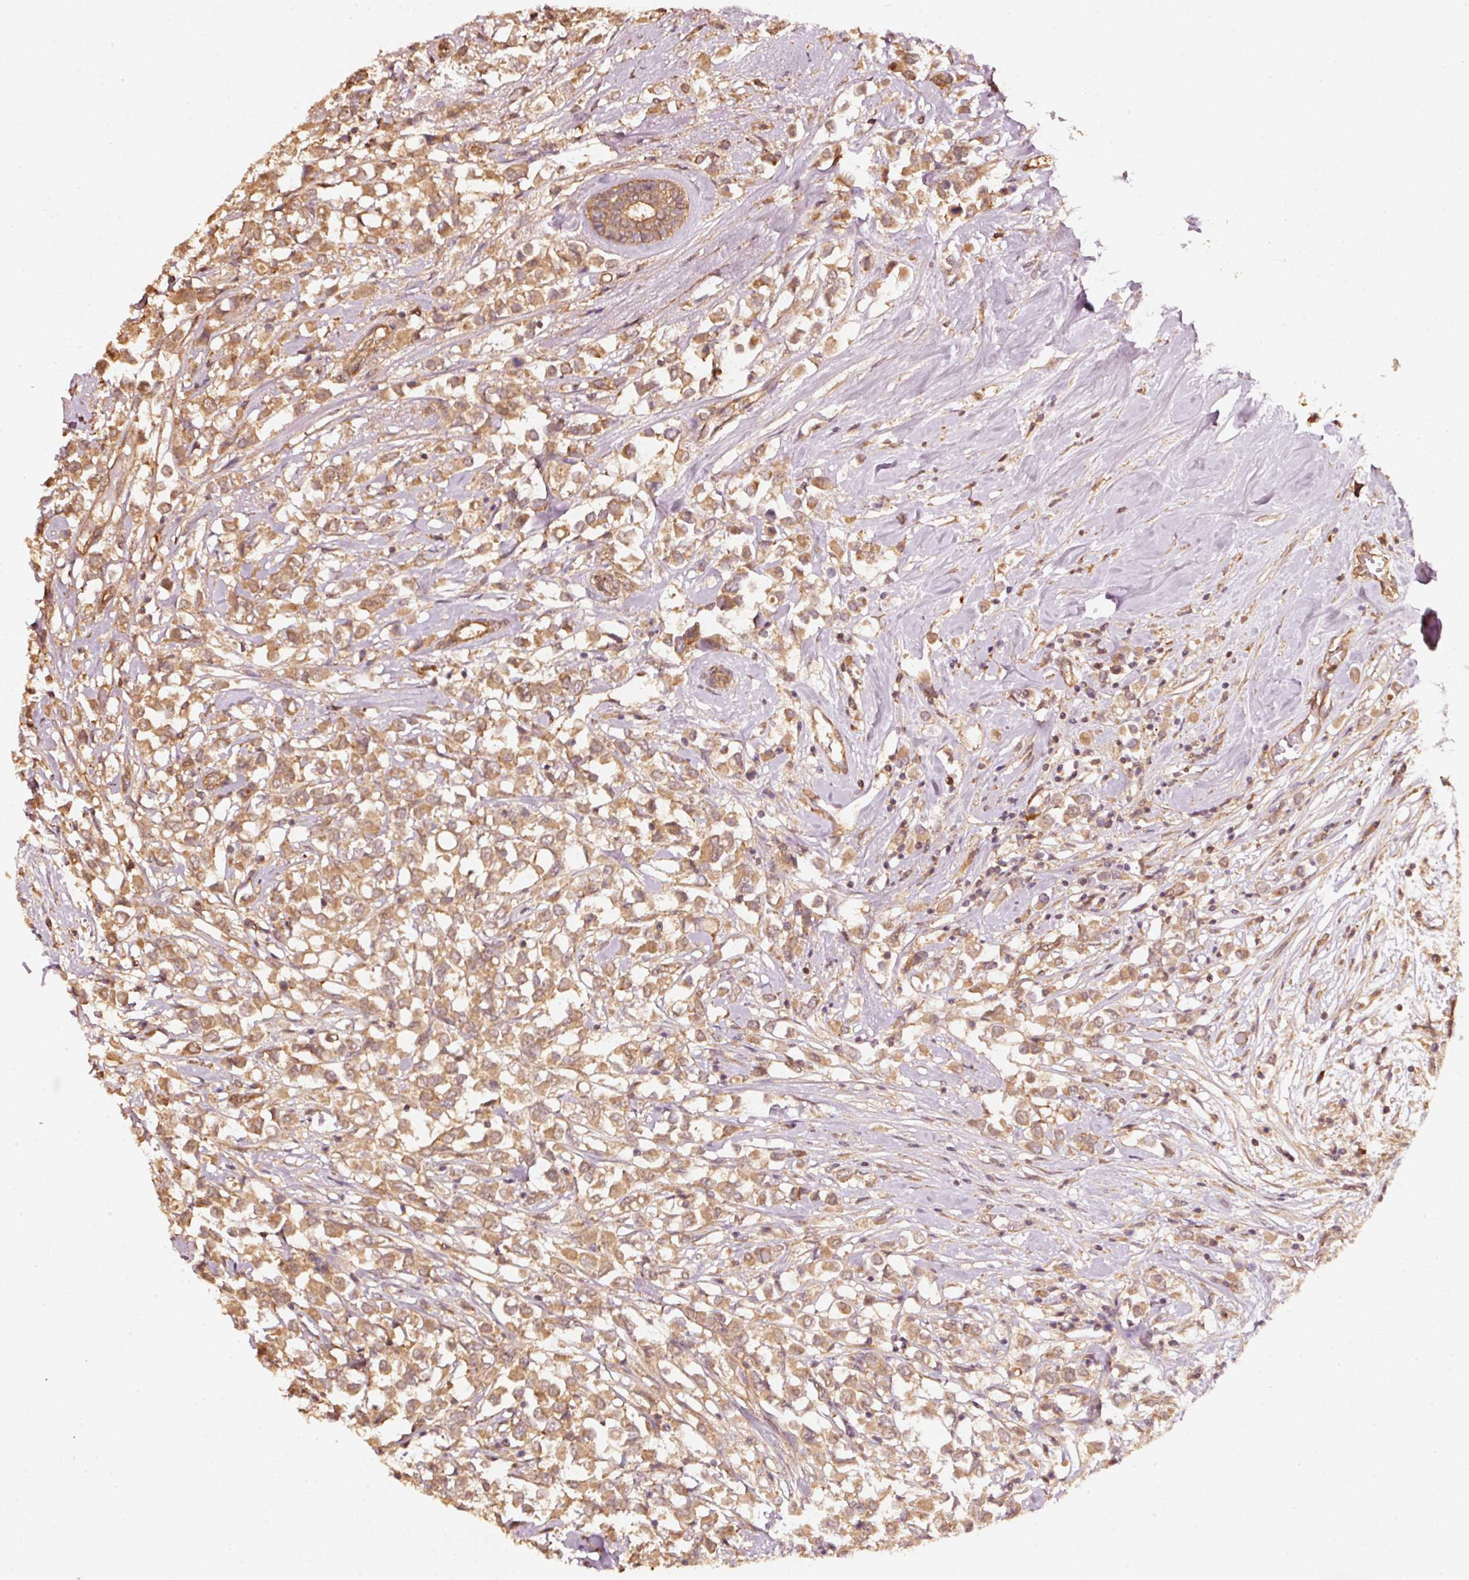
{"staining": {"intensity": "moderate", "quantity": ">75%", "location": "cytoplasmic/membranous"}, "tissue": "breast cancer", "cell_type": "Tumor cells", "image_type": "cancer", "snomed": [{"axis": "morphology", "description": "Duct carcinoma"}, {"axis": "topography", "description": "Breast"}], "caption": "The micrograph displays a brown stain indicating the presence of a protein in the cytoplasmic/membranous of tumor cells in breast intraductal carcinoma.", "gene": "STAU1", "patient": {"sex": "female", "age": 61}}